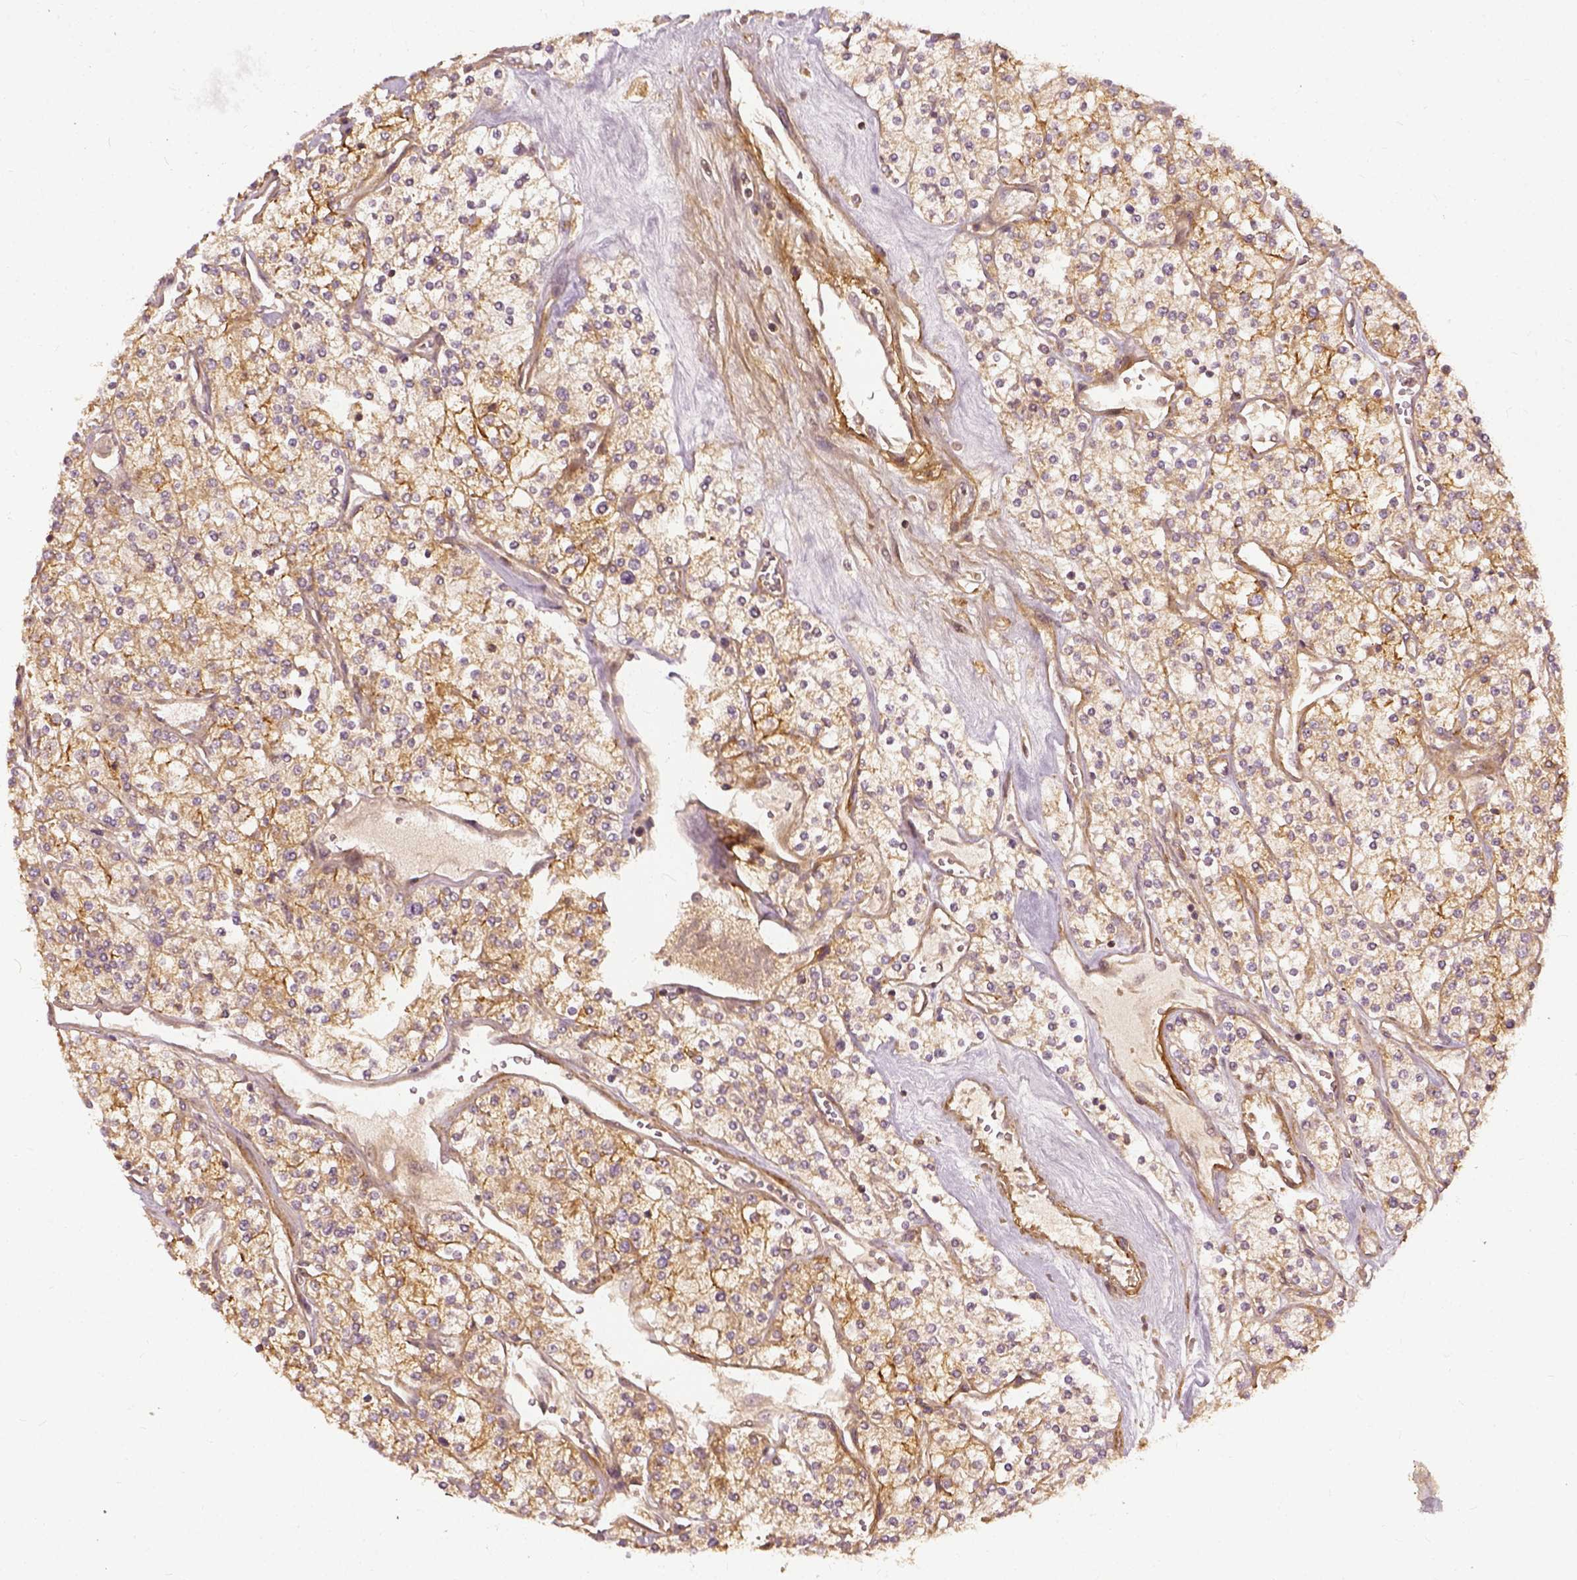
{"staining": {"intensity": "moderate", "quantity": "25%-75%", "location": "cytoplasmic/membranous"}, "tissue": "renal cancer", "cell_type": "Tumor cells", "image_type": "cancer", "snomed": [{"axis": "morphology", "description": "Adenocarcinoma, NOS"}, {"axis": "topography", "description": "Kidney"}], "caption": "Renal adenocarcinoma stained with a brown dye exhibits moderate cytoplasmic/membranous positive positivity in about 25%-75% of tumor cells.", "gene": "VEGFA", "patient": {"sex": "male", "age": 80}}